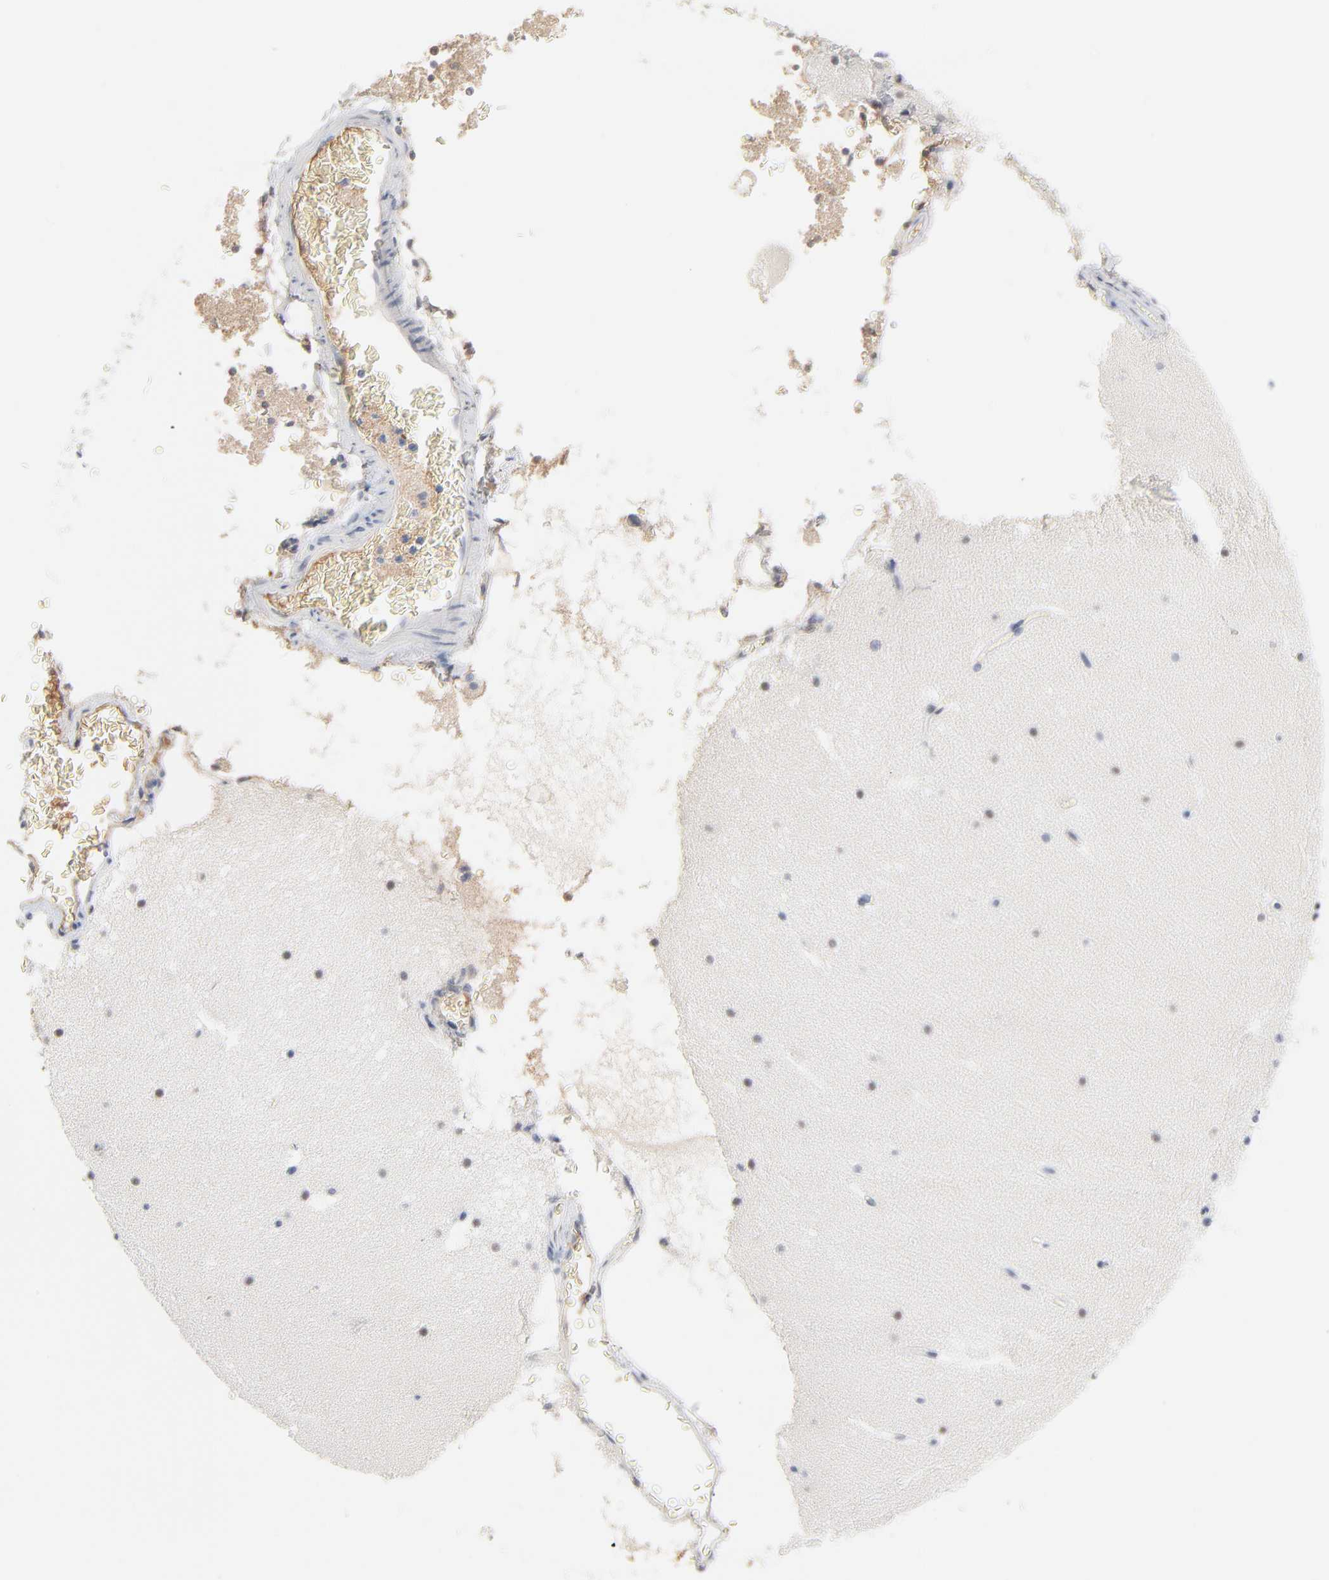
{"staining": {"intensity": "negative", "quantity": "none", "location": "none"}, "tissue": "cerebellum", "cell_type": "Cells in granular layer", "image_type": "normal", "snomed": [{"axis": "morphology", "description": "Normal tissue, NOS"}, {"axis": "topography", "description": "Cerebellum"}], "caption": "Unremarkable cerebellum was stained to show a protein in brown. There is no significant expression in cells in granular layer. Brightfield microscopy of immunohistochemistry (IHC) stained with DAB (brown) and hematoxylin (blue), captured at high magnification.", "gene": "SERPINA4", "patient": {"sex": "male", "age": 45}}